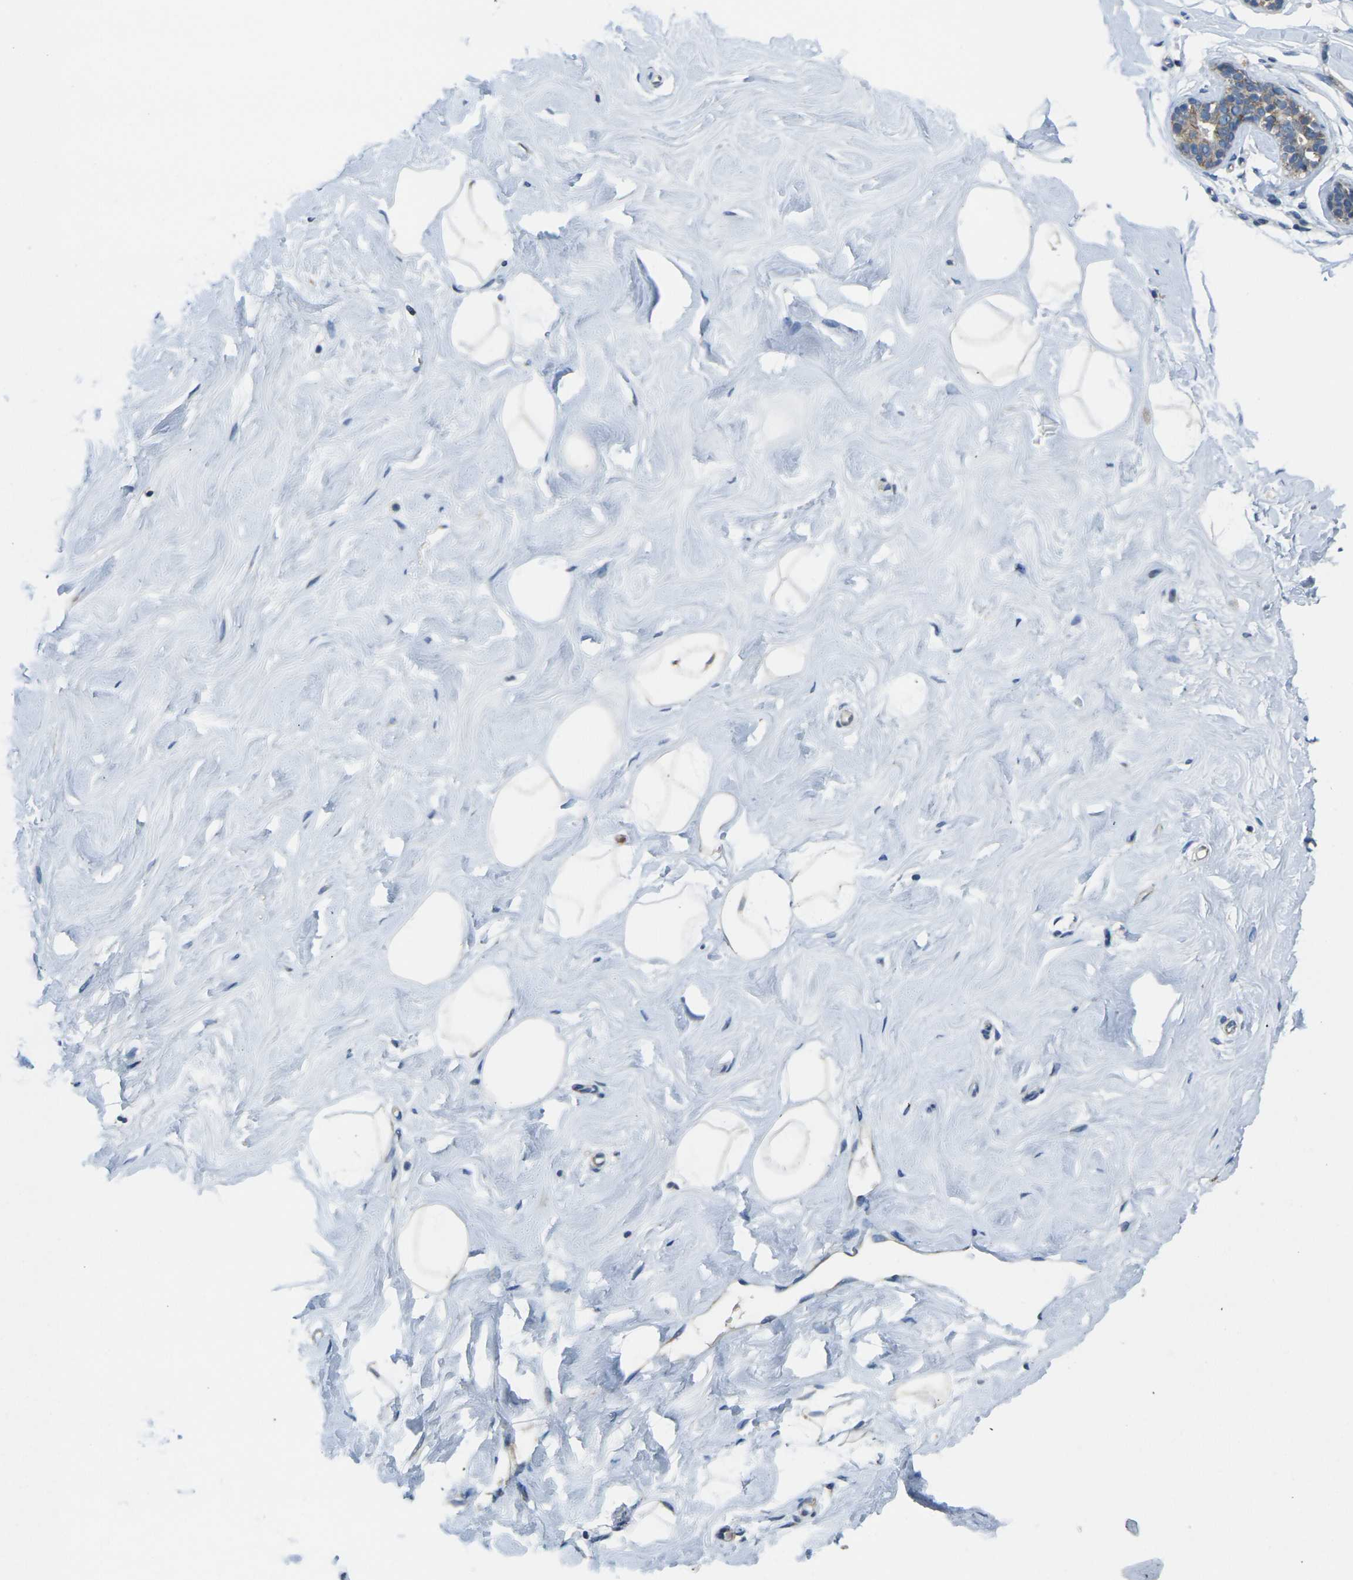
{"staining": {"intensity": "weak", "quantity": ">75%", "location": "cytoplasmic/membranous"}, "tissue": "breast", "cell_type": "Adipocytes", "image_type": "normal", "snomed": [{"axis": "morphology", "description": "Normal tissue, NOS"}, {"axis": "topography", "description": "Breast"}], "caption": "Human breast stained with a brown dye demonstrates weak cytoplasmic/membranous positive staining in about >75% of adipocytes.", "gene": "TMEM120B", "patient": {"sex": "female", "age": 23}}